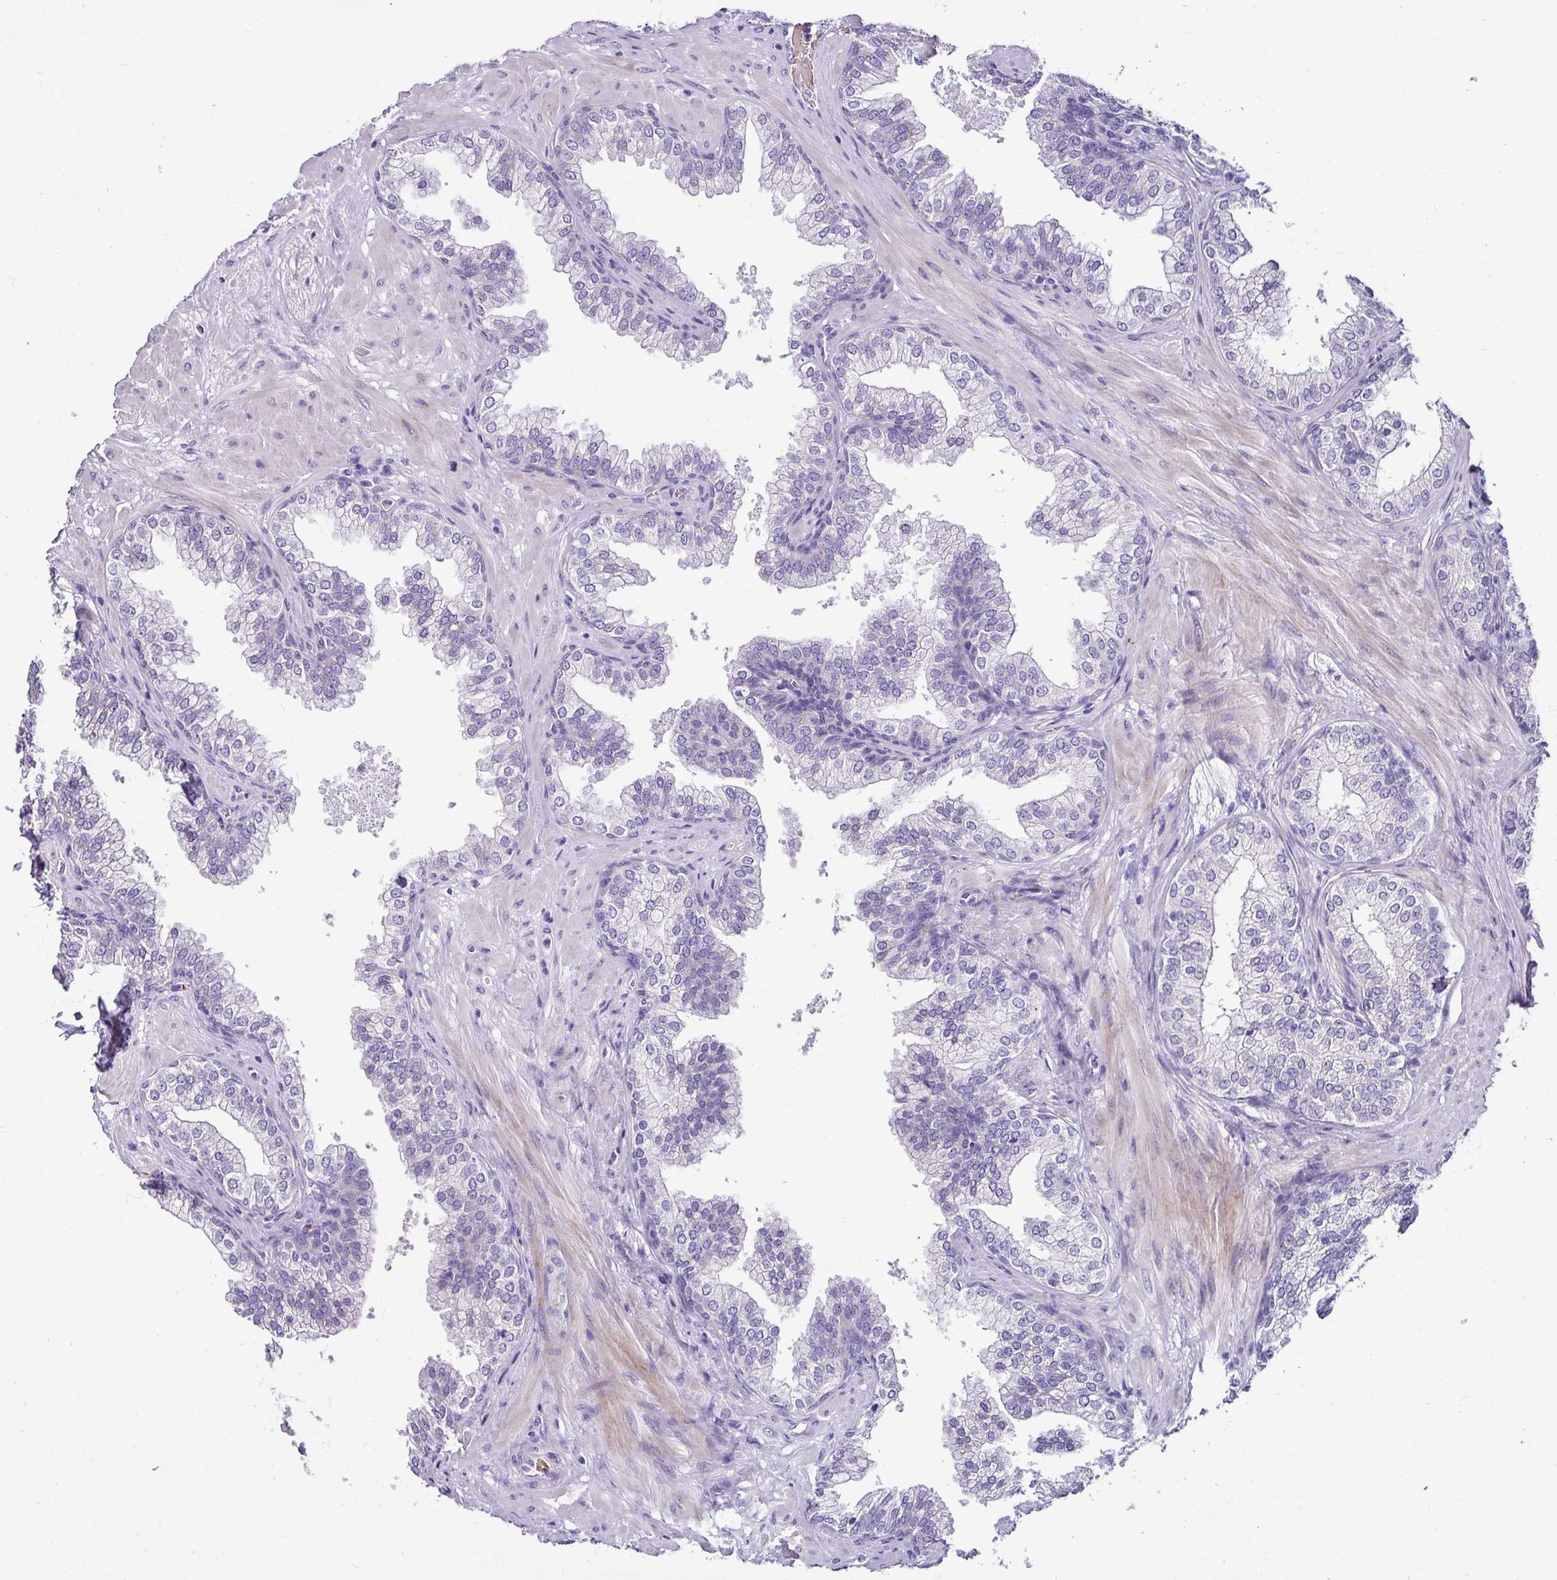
{"staining": {"intensity": "negative", "quantity": "none", "location": "none"}, "tissue": "prostate", "cell_type": "Glandular cells", "image_type": "normal", "snomed": [{"axis": "morphology", "description": "Normal tissue, NOS"}, {"axis": "topography", "description": "Prostate"}], "caption": "DAB immunohistochemical staining of benign human prostate displays no significant expression in glandular cells.", "gene": "NAPSA", "patient": {"sex": "male", "age": 60}}